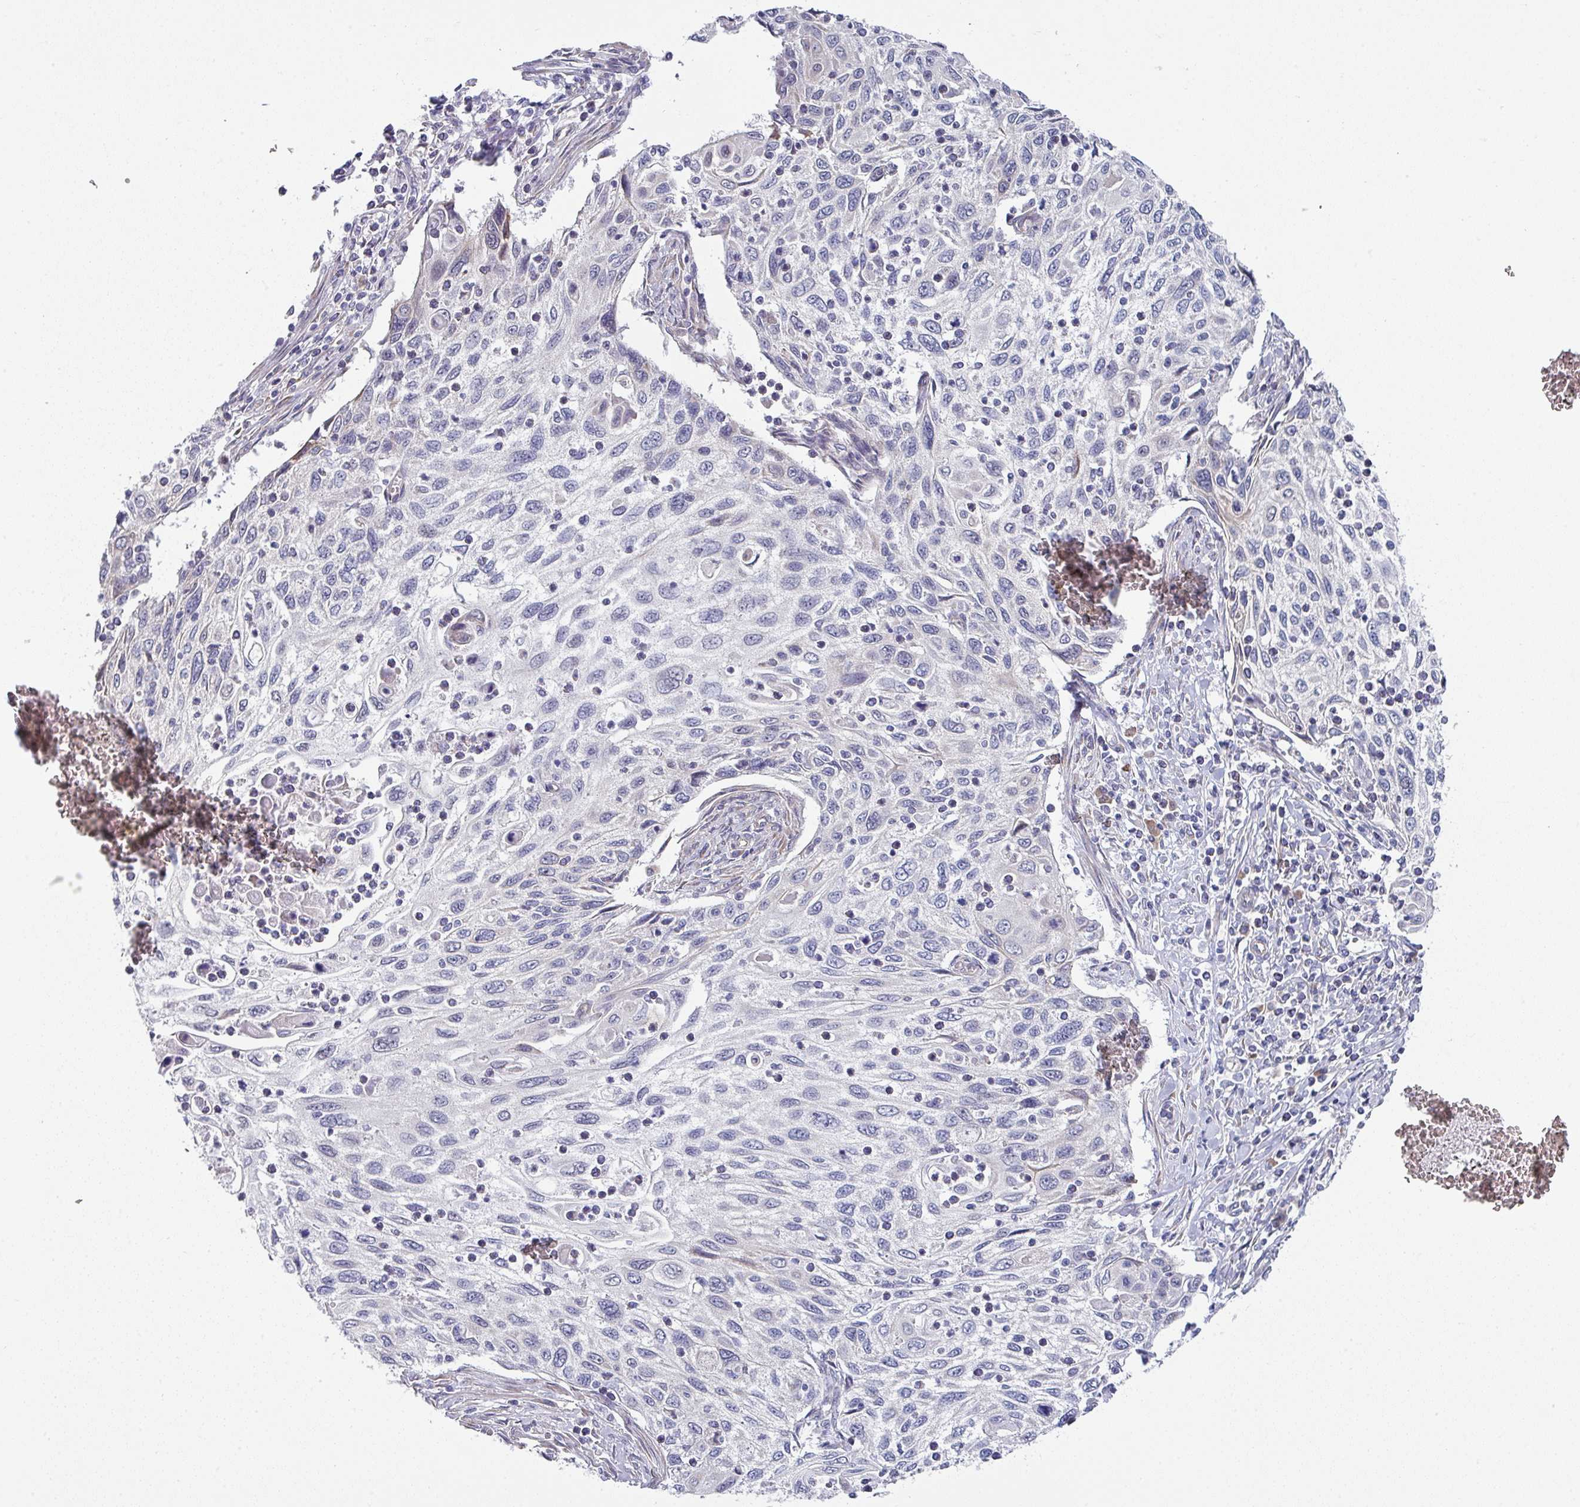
{"staining": {"intensity": "negative", "quantity": "none", "location": "none"}, "tissue": "cervical cancer", "cell_type": "Tumor cells", "image_type": "cancer", "snomed": [{"axis": "morphology", "description": "Squamous cell carcinoma, NOS"}, {"axis": "topography", "description": "Cervix"}], "caption": "This is an immunohistochemistry (IHC) image of human squamous cell carcinoma (cervical). There is no positivity in tumor cells.", "gene": "TMED5", "patient": {"sex": "female", "age": 70}}